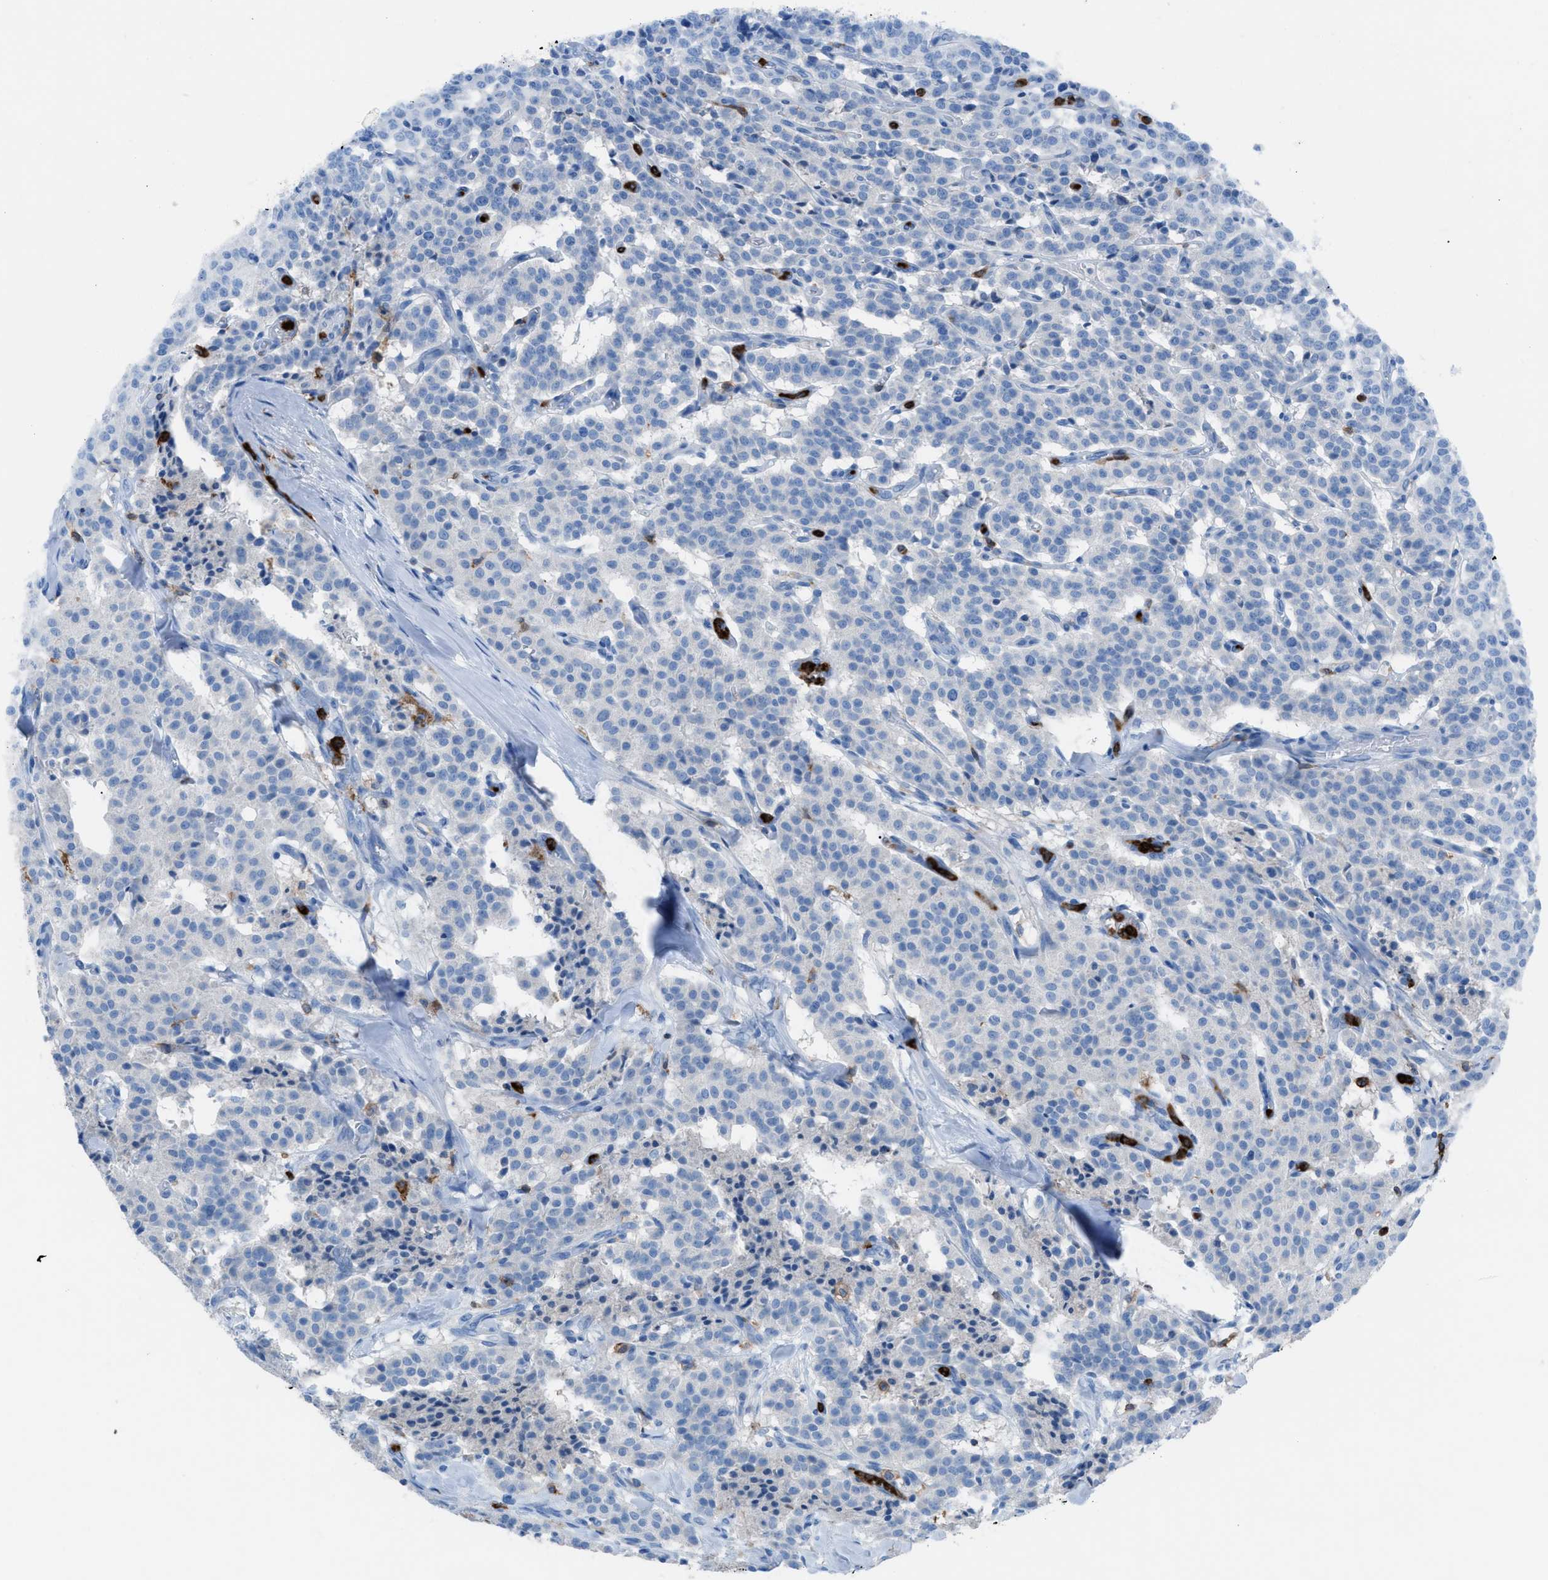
{"staining": {"intensity": "negative", "quantity": "none", "location": "none"}, "tissue": "carcinoid", "cell_type": "Tumor cells", "image_type": "cancer", "snomed": [{"axis": "morphology", "description": "Carcinoid, malignant, NOS"}, {"axis": "topography", "description": "Lung"}], "caption": "An immunohistochemistry (IHC) histopathology image of malignant carcinoid is shown. There is no staining in tumor cells of malignant carcinoid.", "gene": "ITGB2", "patient": {"sex": "male", "age": 30}}